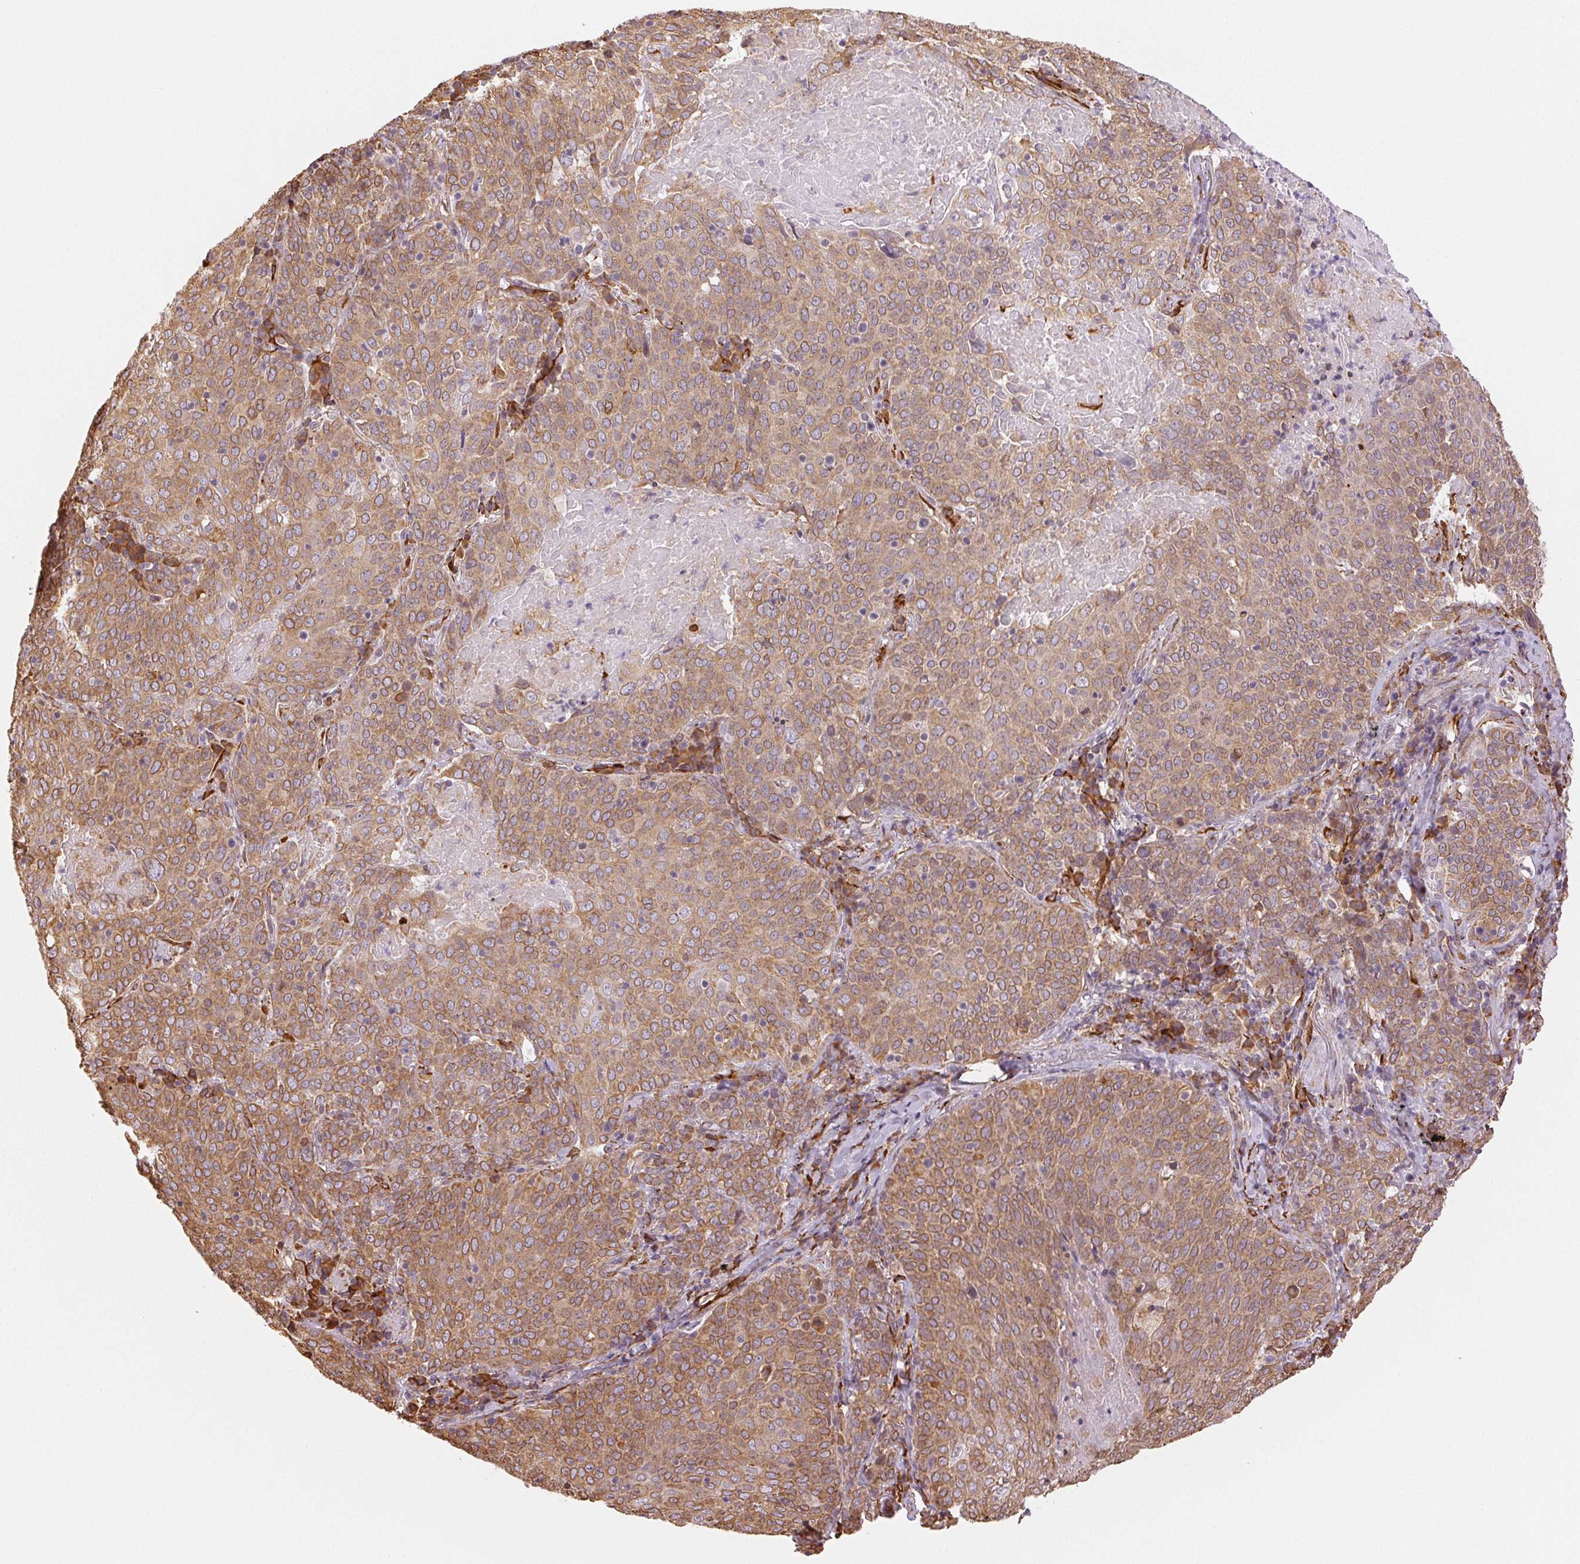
{"staining": {"intensity": "moderate", "quantity": ">75%", "location": "cytoplasmic/membranous"}, "tissue": "lung cancer", "cell_type": "Tumor cells", "image_type": "cancer", "snomed": [{"axis": "morphology", "description": "Squamous cell carcinoma, NOS"}, {"axis": "topography", "description": "Lung"}], "caption": "DAB immunohistochemical staining of human squamous cell carcinoma (lung) reveals moderate cytoplasmic/membranous protein staining in approximately >75% of tumor cells.", "gene": "RCN3", "patient": {"sex": "male", "age": 82}}